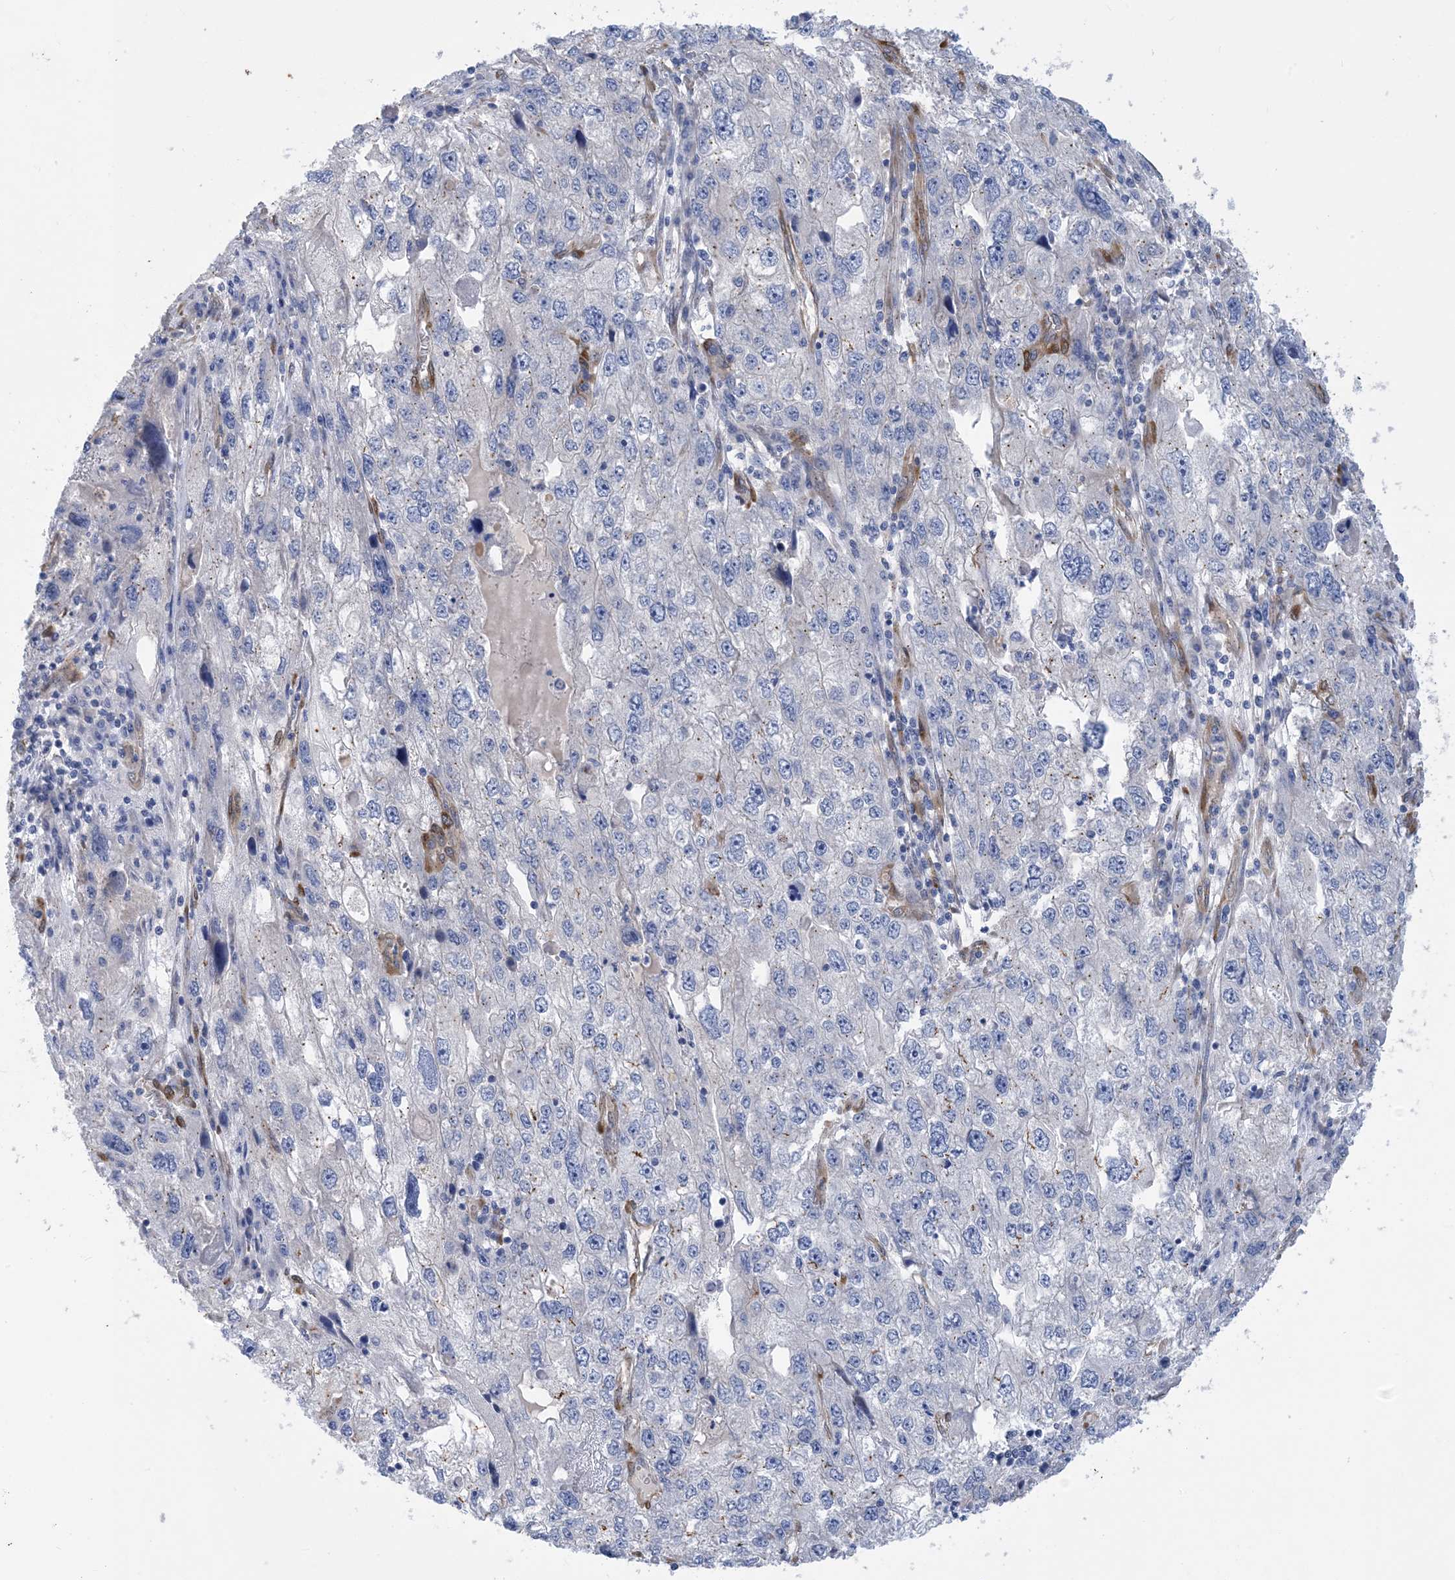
{"staining": {"intensity": "negative", "quantity": "none", "location": "none"}, "tissue": "endometrial cancer", "cell_type": "Tumor cells", "image_type": "cancer", "snomed": [{"axis": "morphology", "description": "Adenocarcinoma, NOS"}, {"axis": "topography", "description": "Endometrium"}], "caption": "This histopathology image is of adenocarcinoma (endometrial) stained with immunohistochemistry (IHC) to label a protein in brown with the nuclei are counter-stained blue. There is no positivity in tumor cells.", "gene": "RBMS3", "patient": {"sex": "female", "age": 49}}